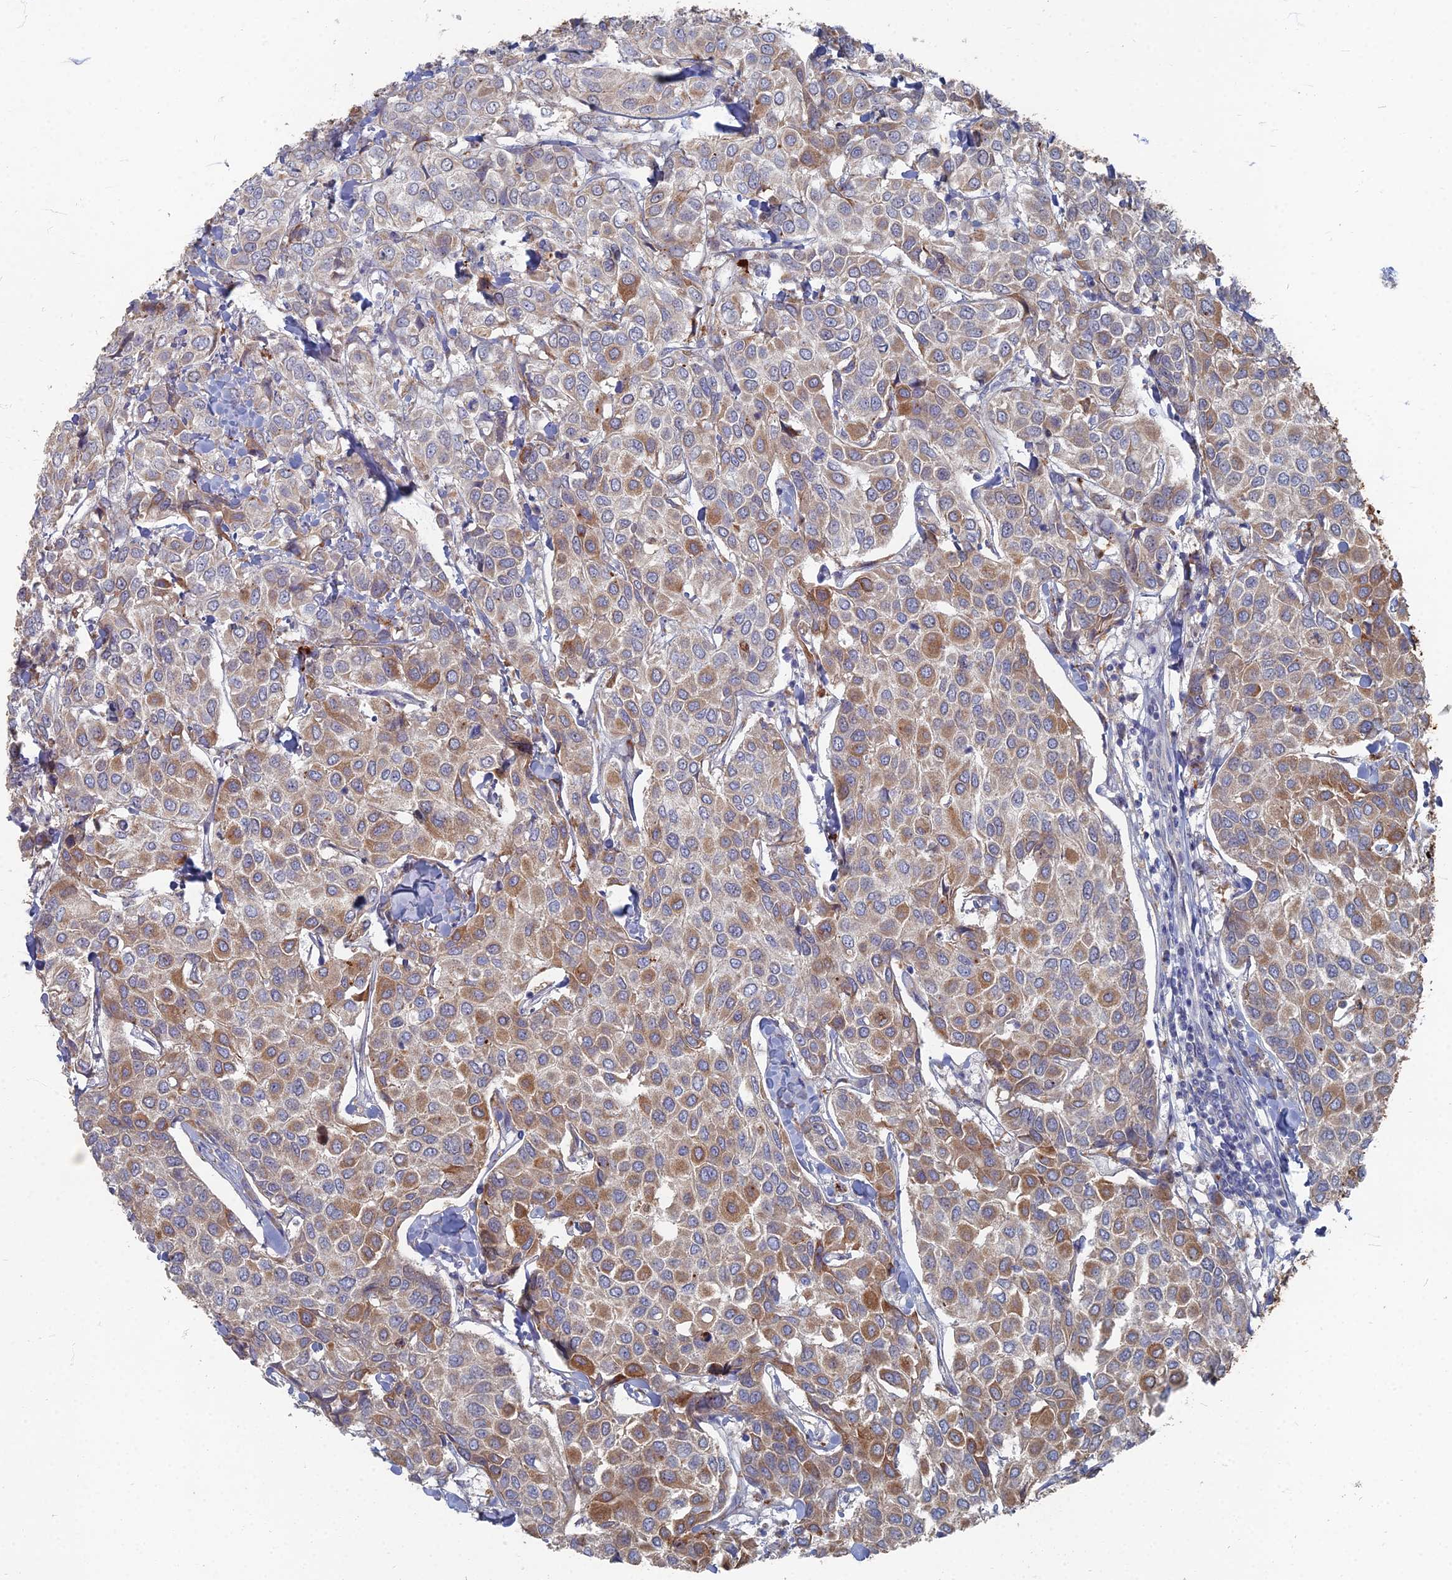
{"staining": {"intensity": "moderate", "quantity": "25%-75%", "location": "cytoplasmic/membranous"}, "tissue": "breast cancer", "cell_type": "Tumor cells", "image_type": "cancer", "snomed": [{"axis": "morphology", "description": "Duct carcinoma"}, {"axis": "topography", "description": "Breast"}], "caption": "A brown stain highlights moderate cytoplasmic/membranous positivity of a protein in human breast cancer (invasive ductal carcinoma) tumor cells.", "gene": "TMEM128", "patient": {"sex": "female", "age": 55}}